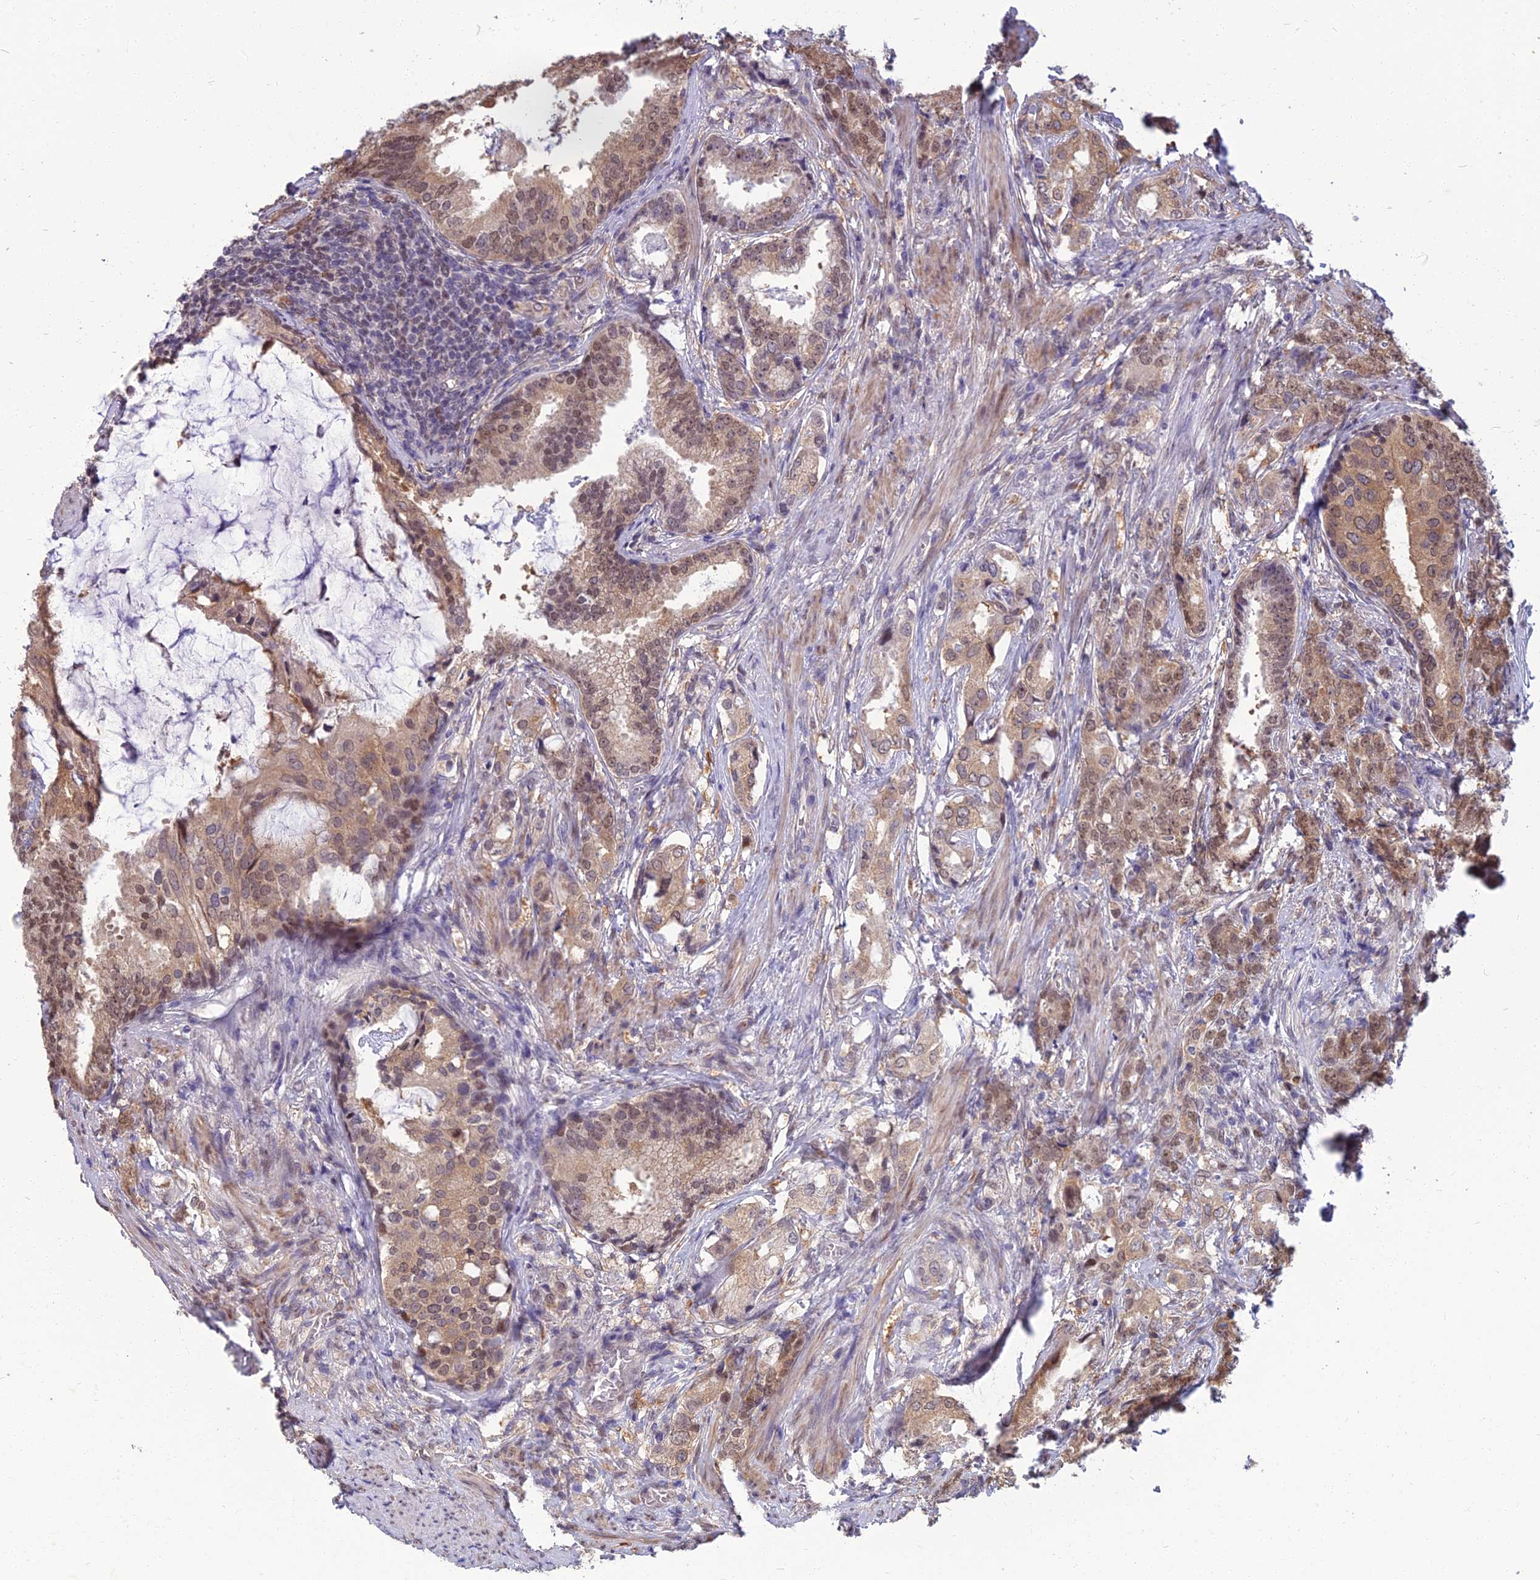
{"staining": {"intensity": "moderate", "quantity": ">75%", "location": "nuclear"}, "tissue": "prostate cancer", "cell_type": "Tumor cells", "image_type": "cancer", "snomed": [{"axis": "morphology", "description": "Adenocarcinoma, Low grade"}, {"axis": "topography", "description": "Prostate"}], "caption": "A brown stain labels moderate nuclear staining of a protein in prostate cancer (low-grade adenocarcinoma) tumor cells.", "gene": "NR4A3", "patient": {"sex": "male", "age": 71}}